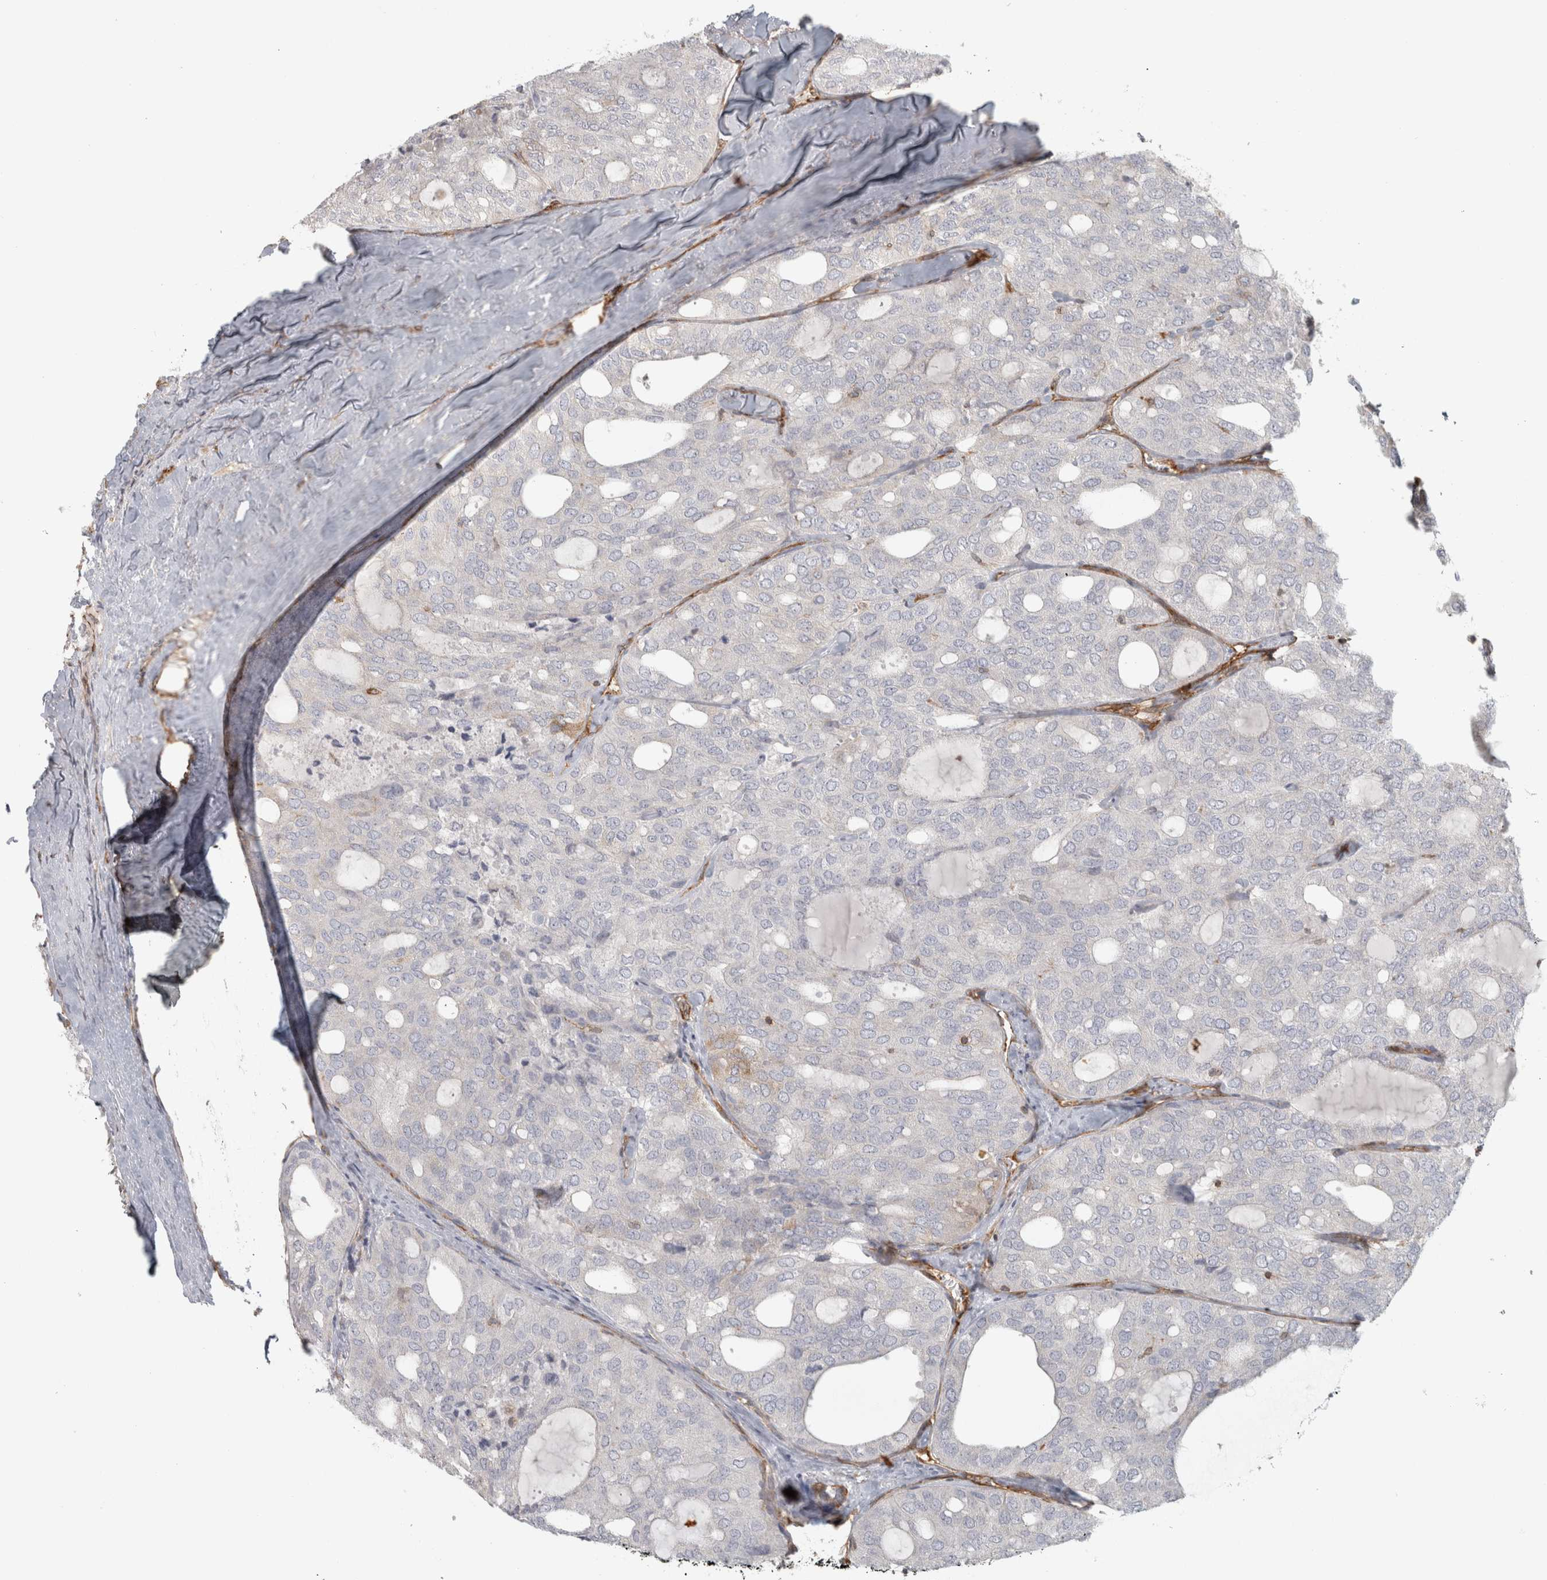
{"staining": {"intensity": "negative", "quantity": "none", "location": "none"}, "tissue": "thyroid cancer", "cell_type": "Tumor cells", "image_type": "cancer", "snomed": [{"axis": "morphology", "description": "Follicular adenoma carcinoma, NOS"}, {"axis": "topography", "description": "Thyroid gland"}], "caption": "The photomicrograph displays no staining of tumor cells in follicular adenoma carcinoma (thyroid).", "gene": "HLA-E", "patient": {"sex": "male", "age": 75}}